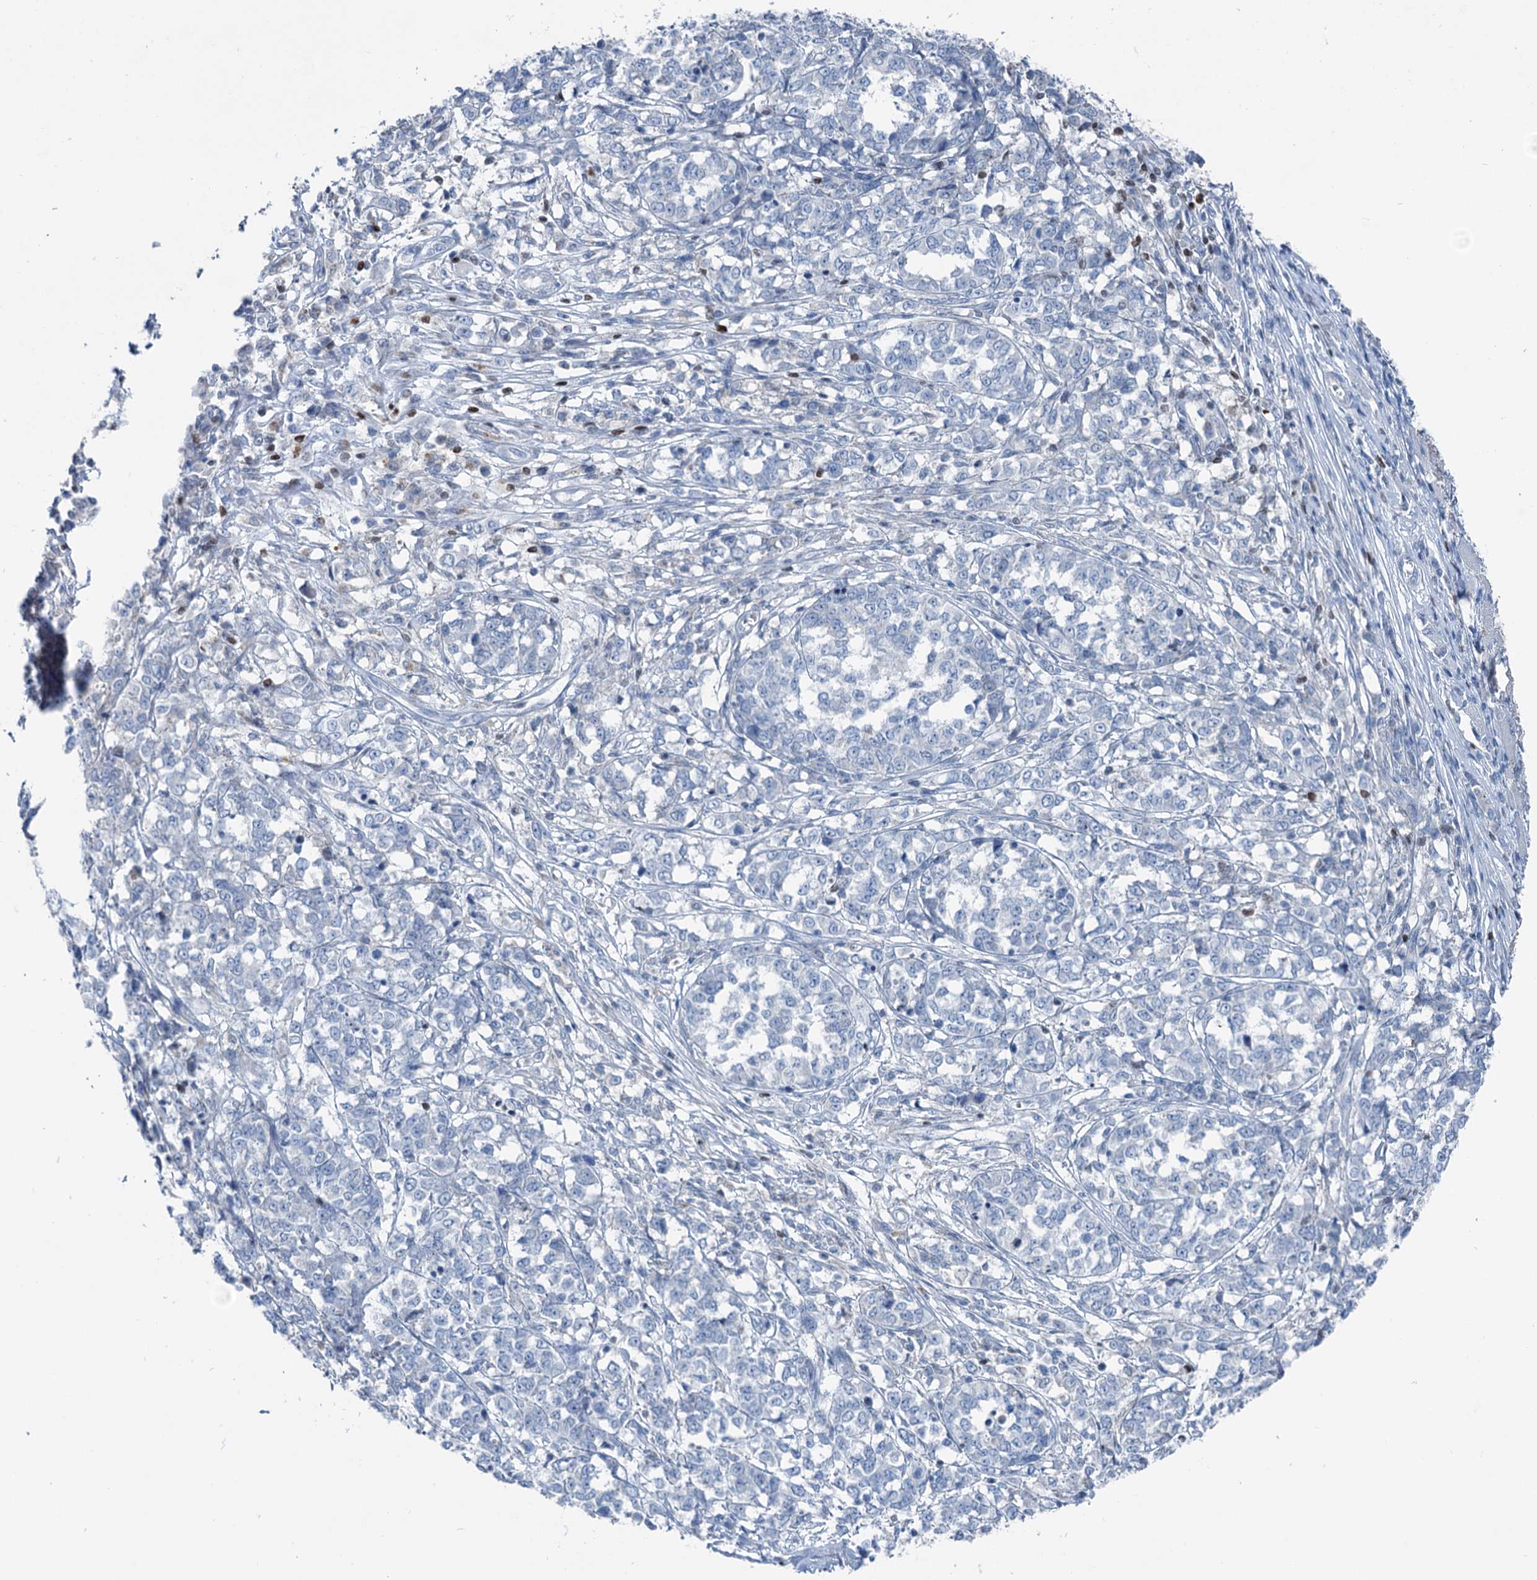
{"staining": {"intensity": "negative", "quantity": "none", "location": "none"}, "tissue": "melanoma", "cell_type": "Tumor cells", "image_type": "cancer", "snomed": [{"axis": "morphology", "description": "Malignant melanoma, NOS"}, {"axis": "topography", "description": "Skin"}], "caption": "Photomicrograph shows no protein expression in tumor cells of melanoma tissue. (IHC, brightfield microscopy, high magnification).", "gene": "ELP4", "patient": {"sex": "female", "age": 72}}